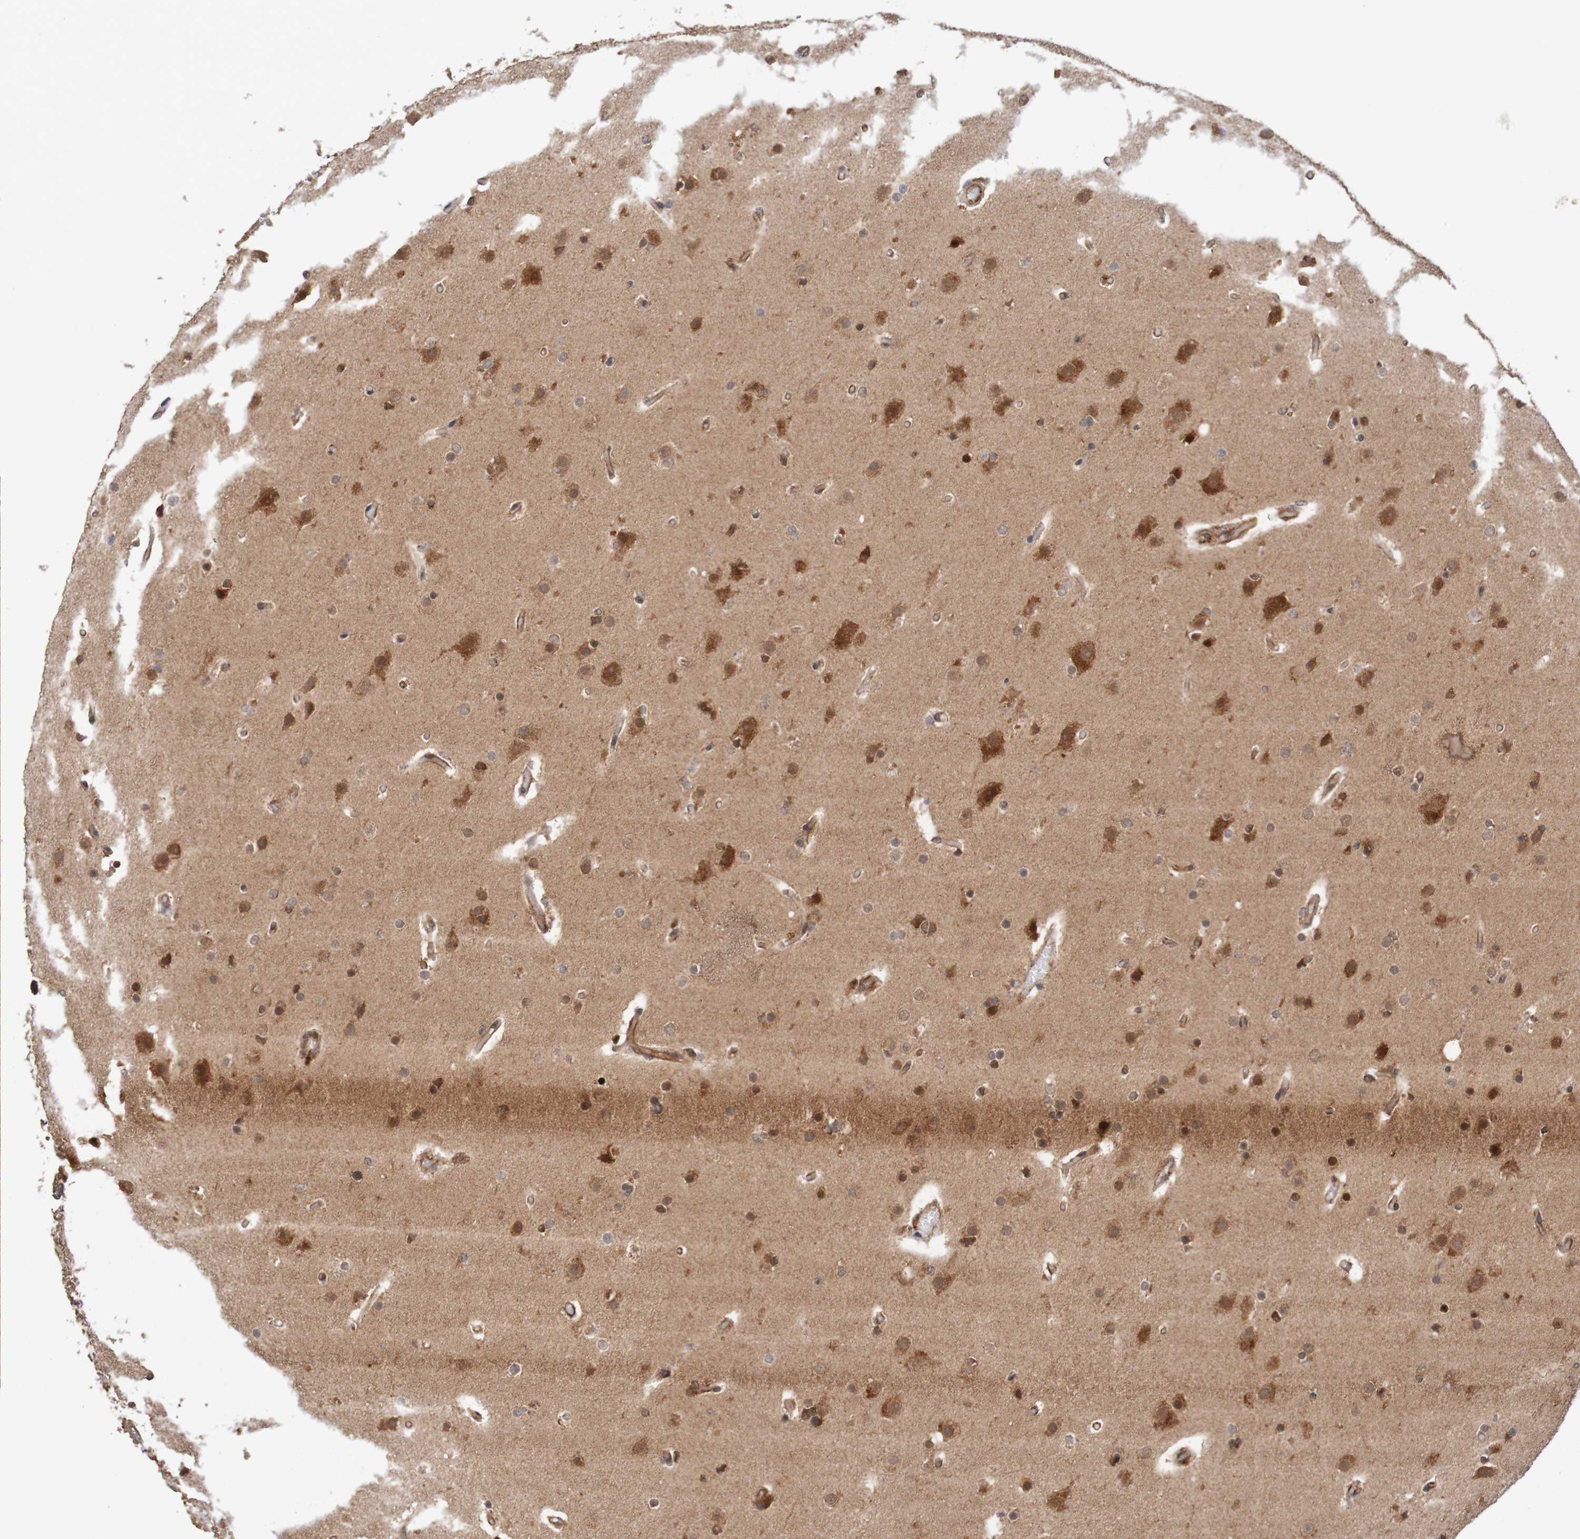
{"staining": {"intensity": "strong", "quantity": "25%-75%", "location": "cytoplasmic/membranous"}, "tissue": "glioma", "cell_type": "Tumor cells", "image_type": "cancer", "snomed": [{"axis": "morphology", "description": "Glioma, malignant, High grade"}, {"axis": "topography", "description": "Cerebral cortex"}], "caption": "DAB immunohistochemical staining of human glioma demonstrates strong cytoplasmic/membranous protein positivity in about 25%-75% of tumor cells.", "gene": "MRPL52", "patient": {"sex": "female", "age": 36}}